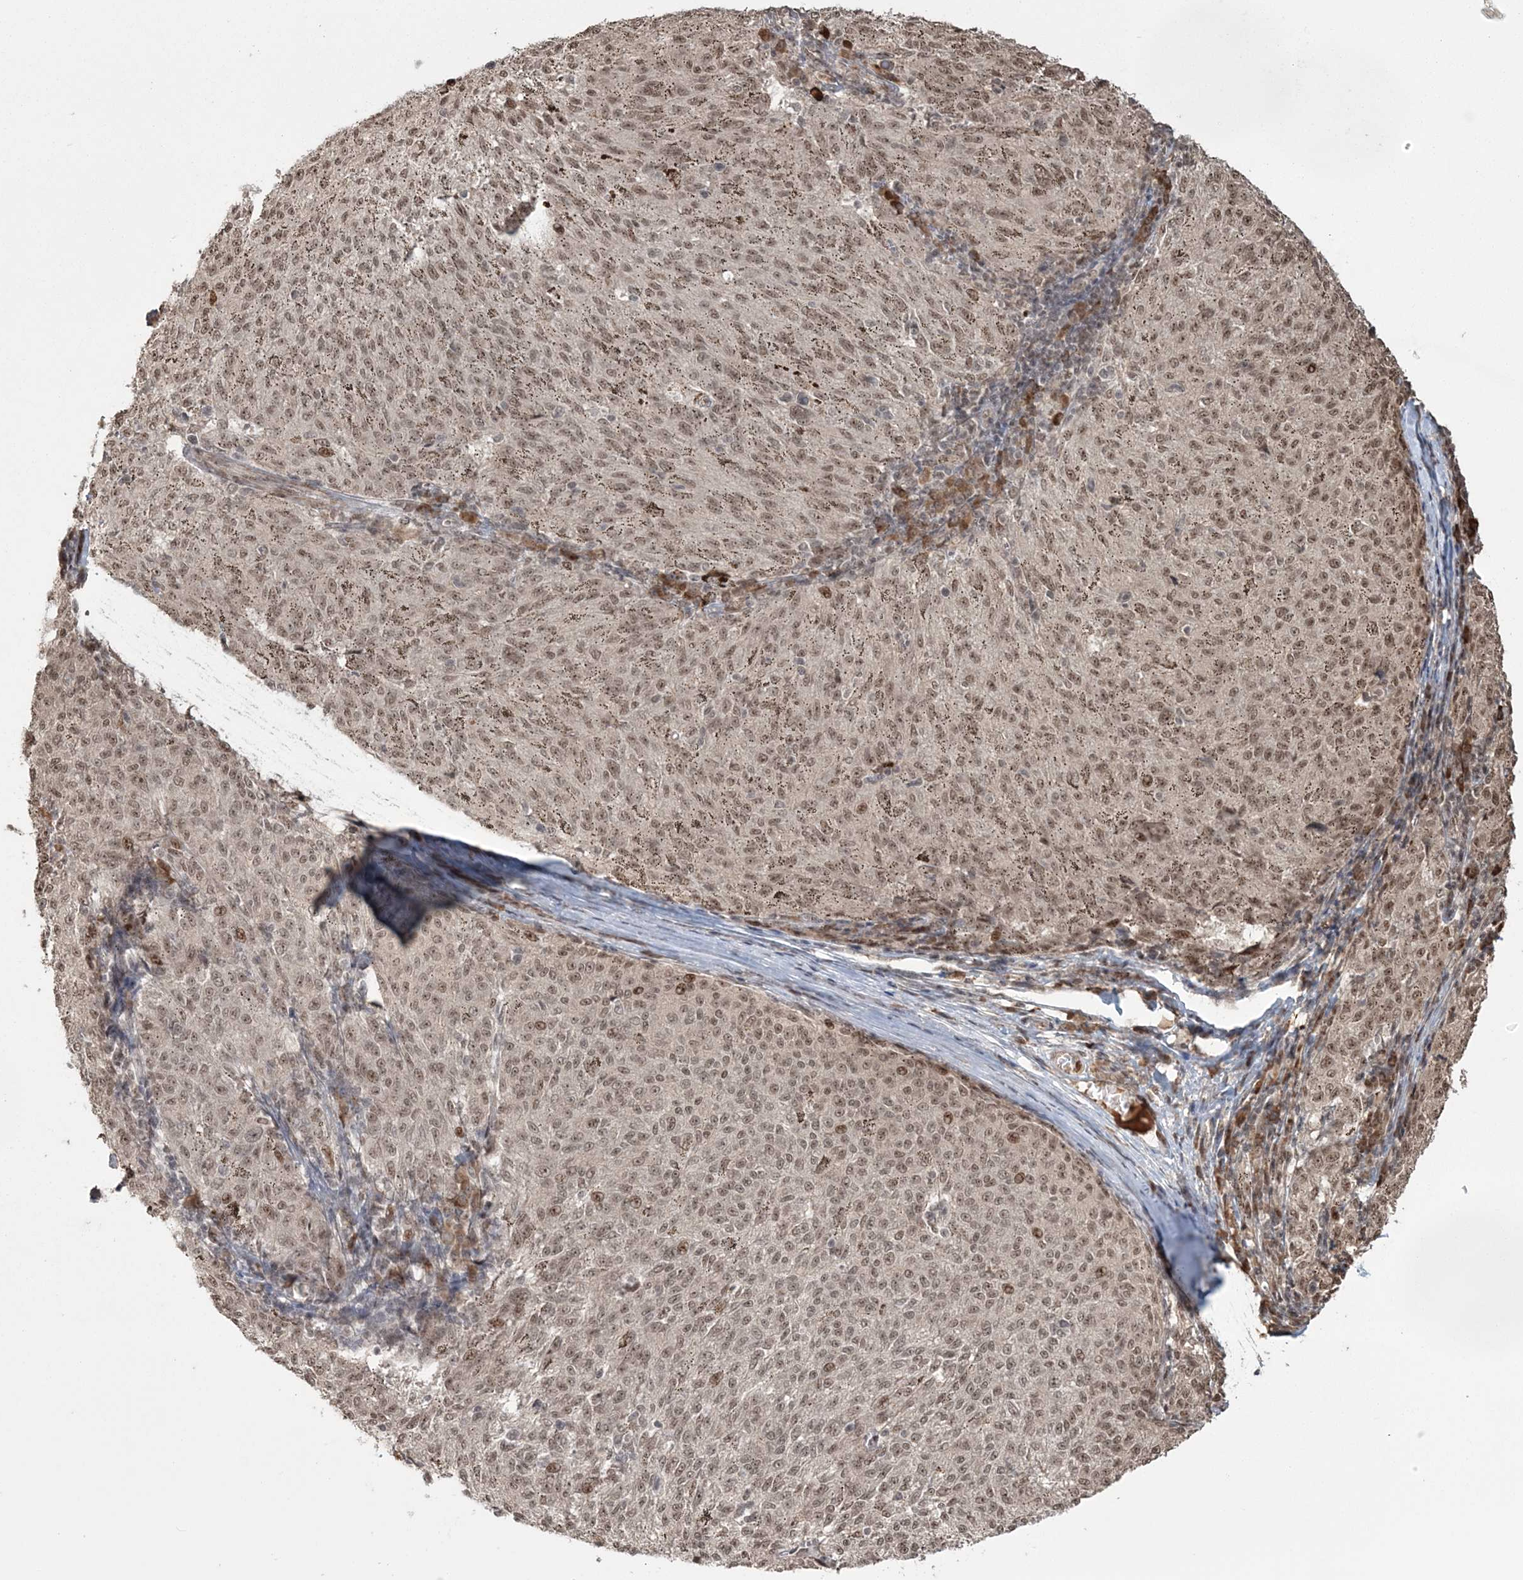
{"staining": {"intensity": "moderate", "quantity": ">75%", "location": "nuclear"}, "tissue": "melanoma", "cell_type": "Tumor cells", "image_type": "cancer", "snomed": [{"axis": "morphology", "description": "Malignant melanoma, NOS"}, {"axis": "topography", "description": "Skin"}], "caption": "This photomicrograph shows melanoma stained with IHC to label a protein in brown. The nuclear of tumor cells show moderate positivity for the protein. Nuclei are counter-stained blue.", "gene": "EPB41L4A", "patient": {"sex": "female", "age": 72}}